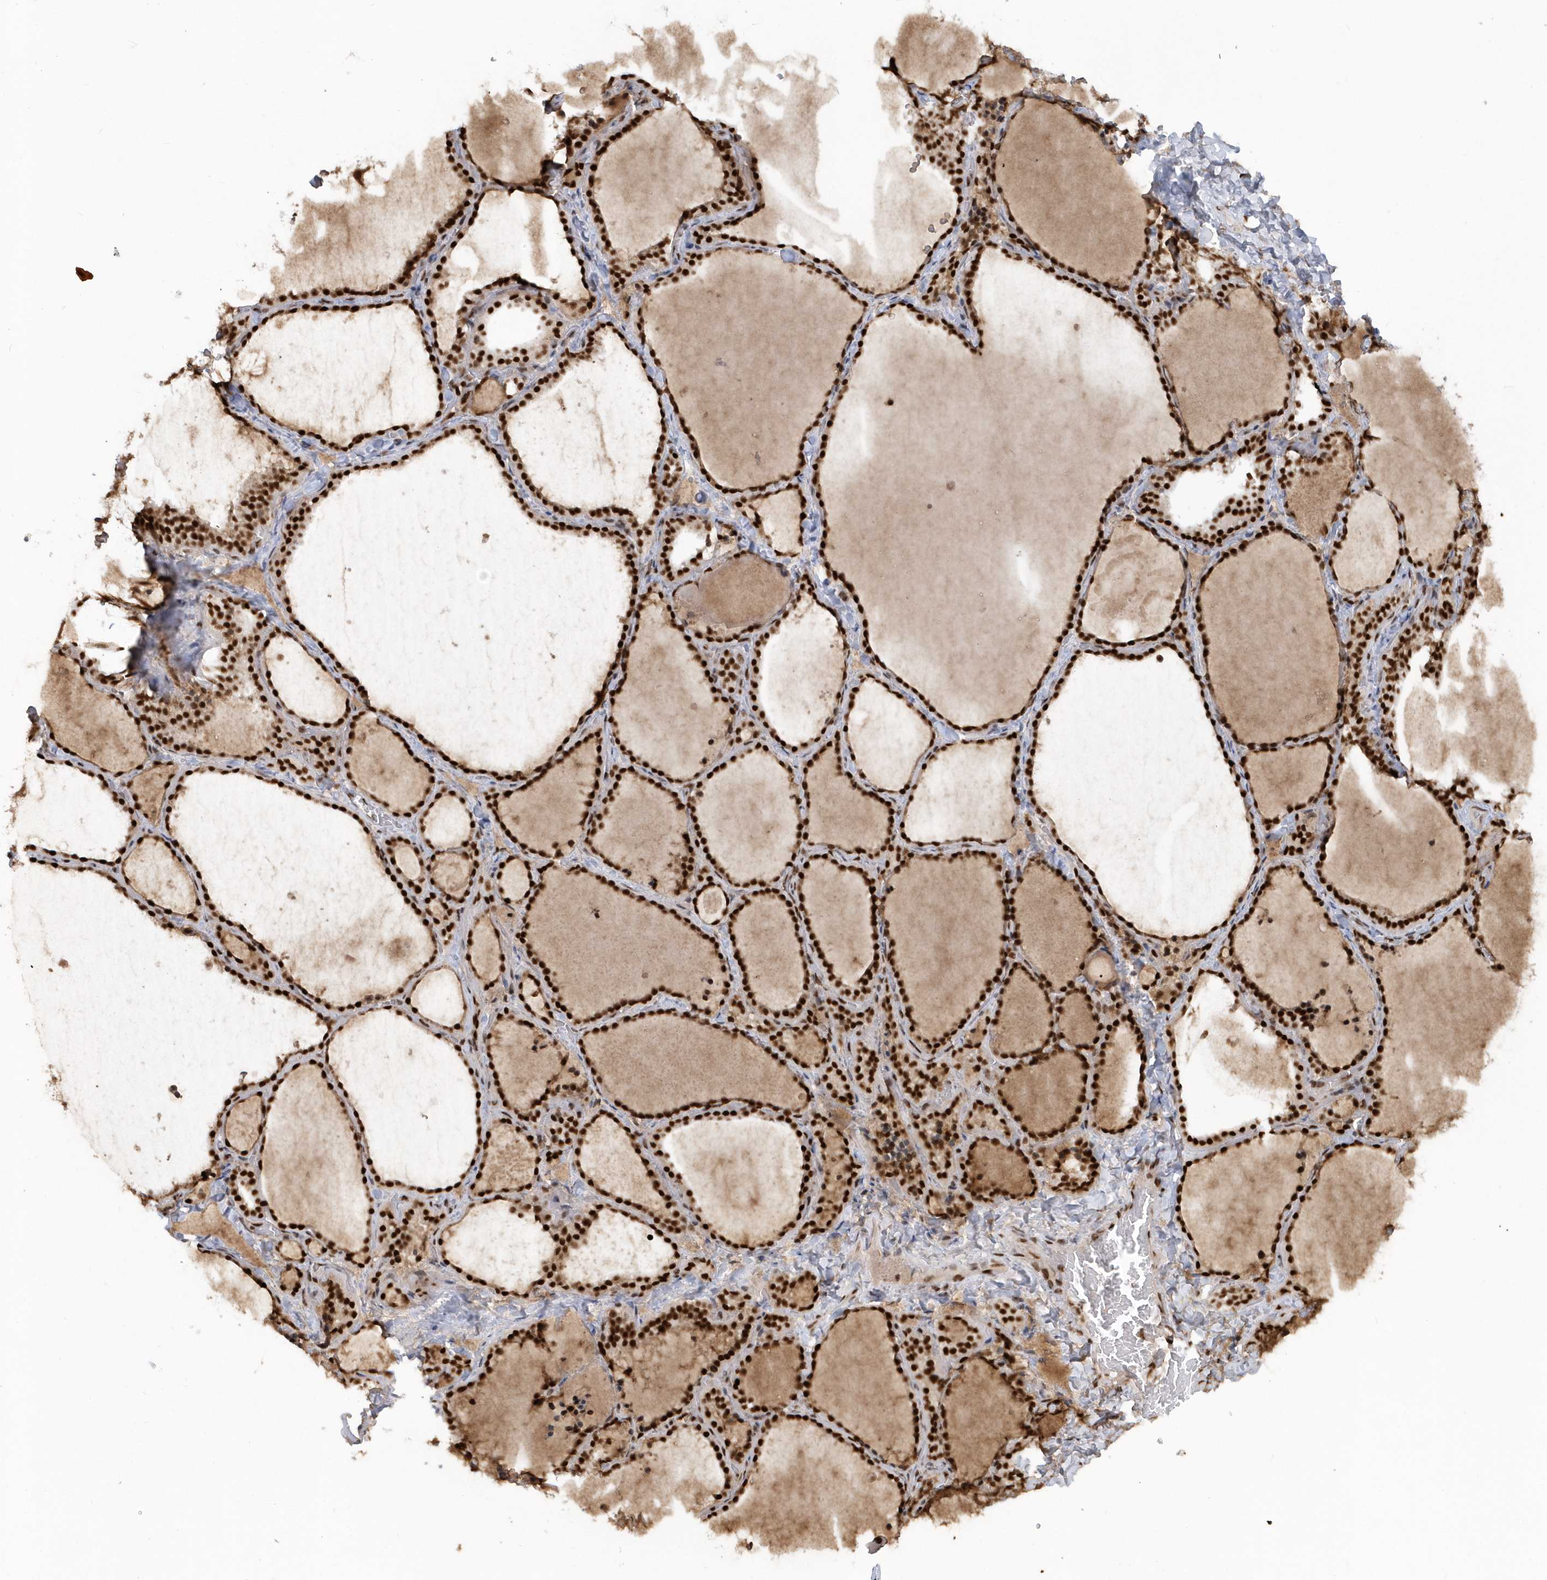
{"staining": {"intensity": "strong", "quantity": ">75%", "location": "nuclear"}, "tissue": "thyroid gland", "cell_type": "Glandular cells", "image_type": "normal", "snomed": [{"axis": "morphology", "description": "Normal tissue, NOS"}, {"axis": "topography", "description": "Thyroid gland"}], "caption": "Immunohistochemical staining of normal thyroid gland displays >75% levels of strong nuclear protein positivity in approximately >75% of glandular cells. (Stains: DAB in brown, nuclei in blue, Microscopy: brightfield microscopy at high magnification).", "gene": "SEPHS1", "patient": {"sex": "female", "age": 22}}